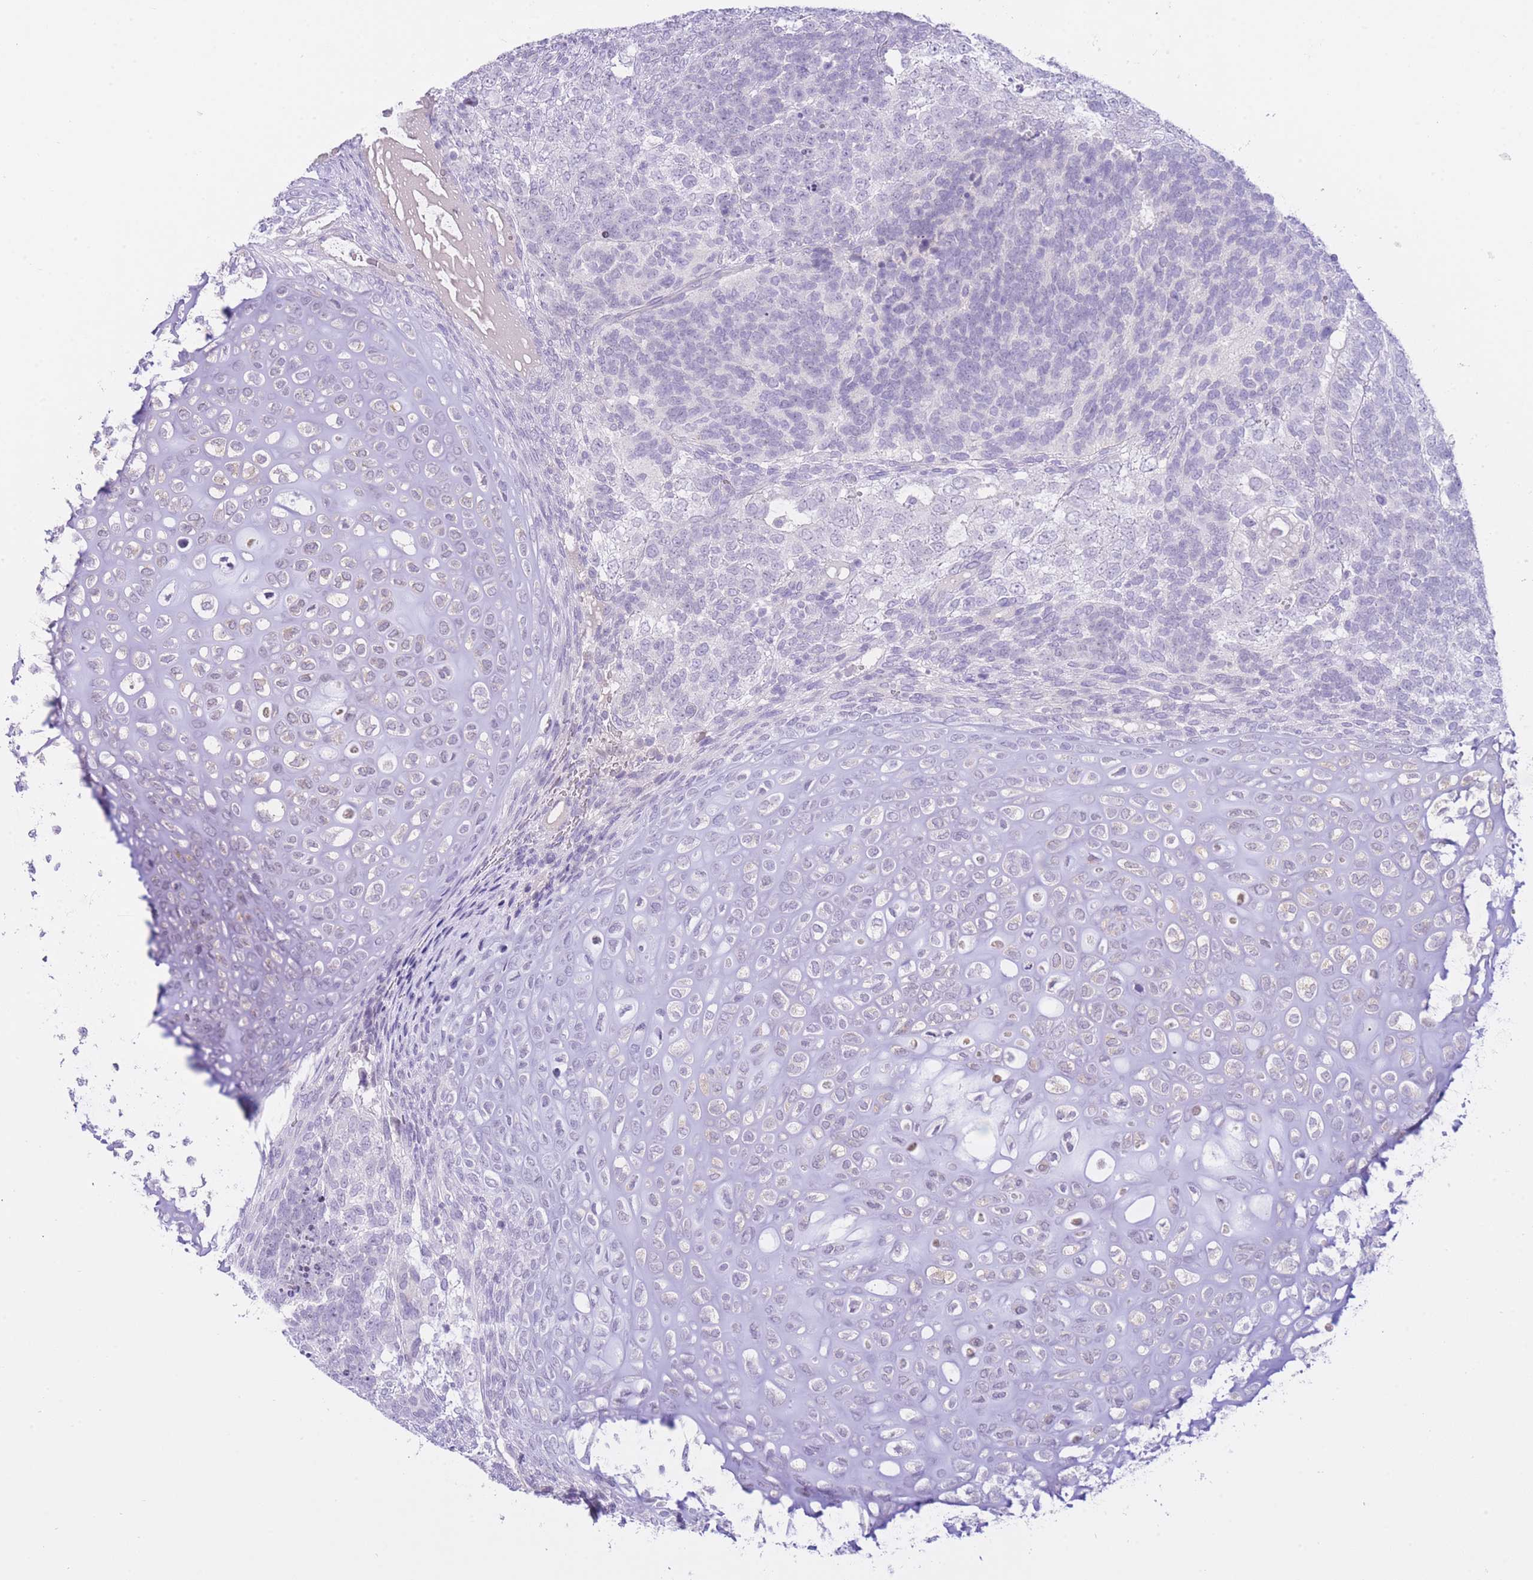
{"staining": {"intensity": "negative", "quantity": "none", "location": "none"}, "tissue": "testis cancer", "cell_type": "Tumor cells", "image_type": "cancer", "snomed": [{"axis": "morphology", "description": "Carcinoma, Embryonal, NOS"}, {"axis": "topography", "description": "Testis"}], "caption": "Immunohistochemistry photomicrograph of neoplastic tissue: human testis cancer stained with DAB displays no significant protein staining in tumor cells.", "gene": "ZNF212", "patient": {"sex": "male", "age": 23}}